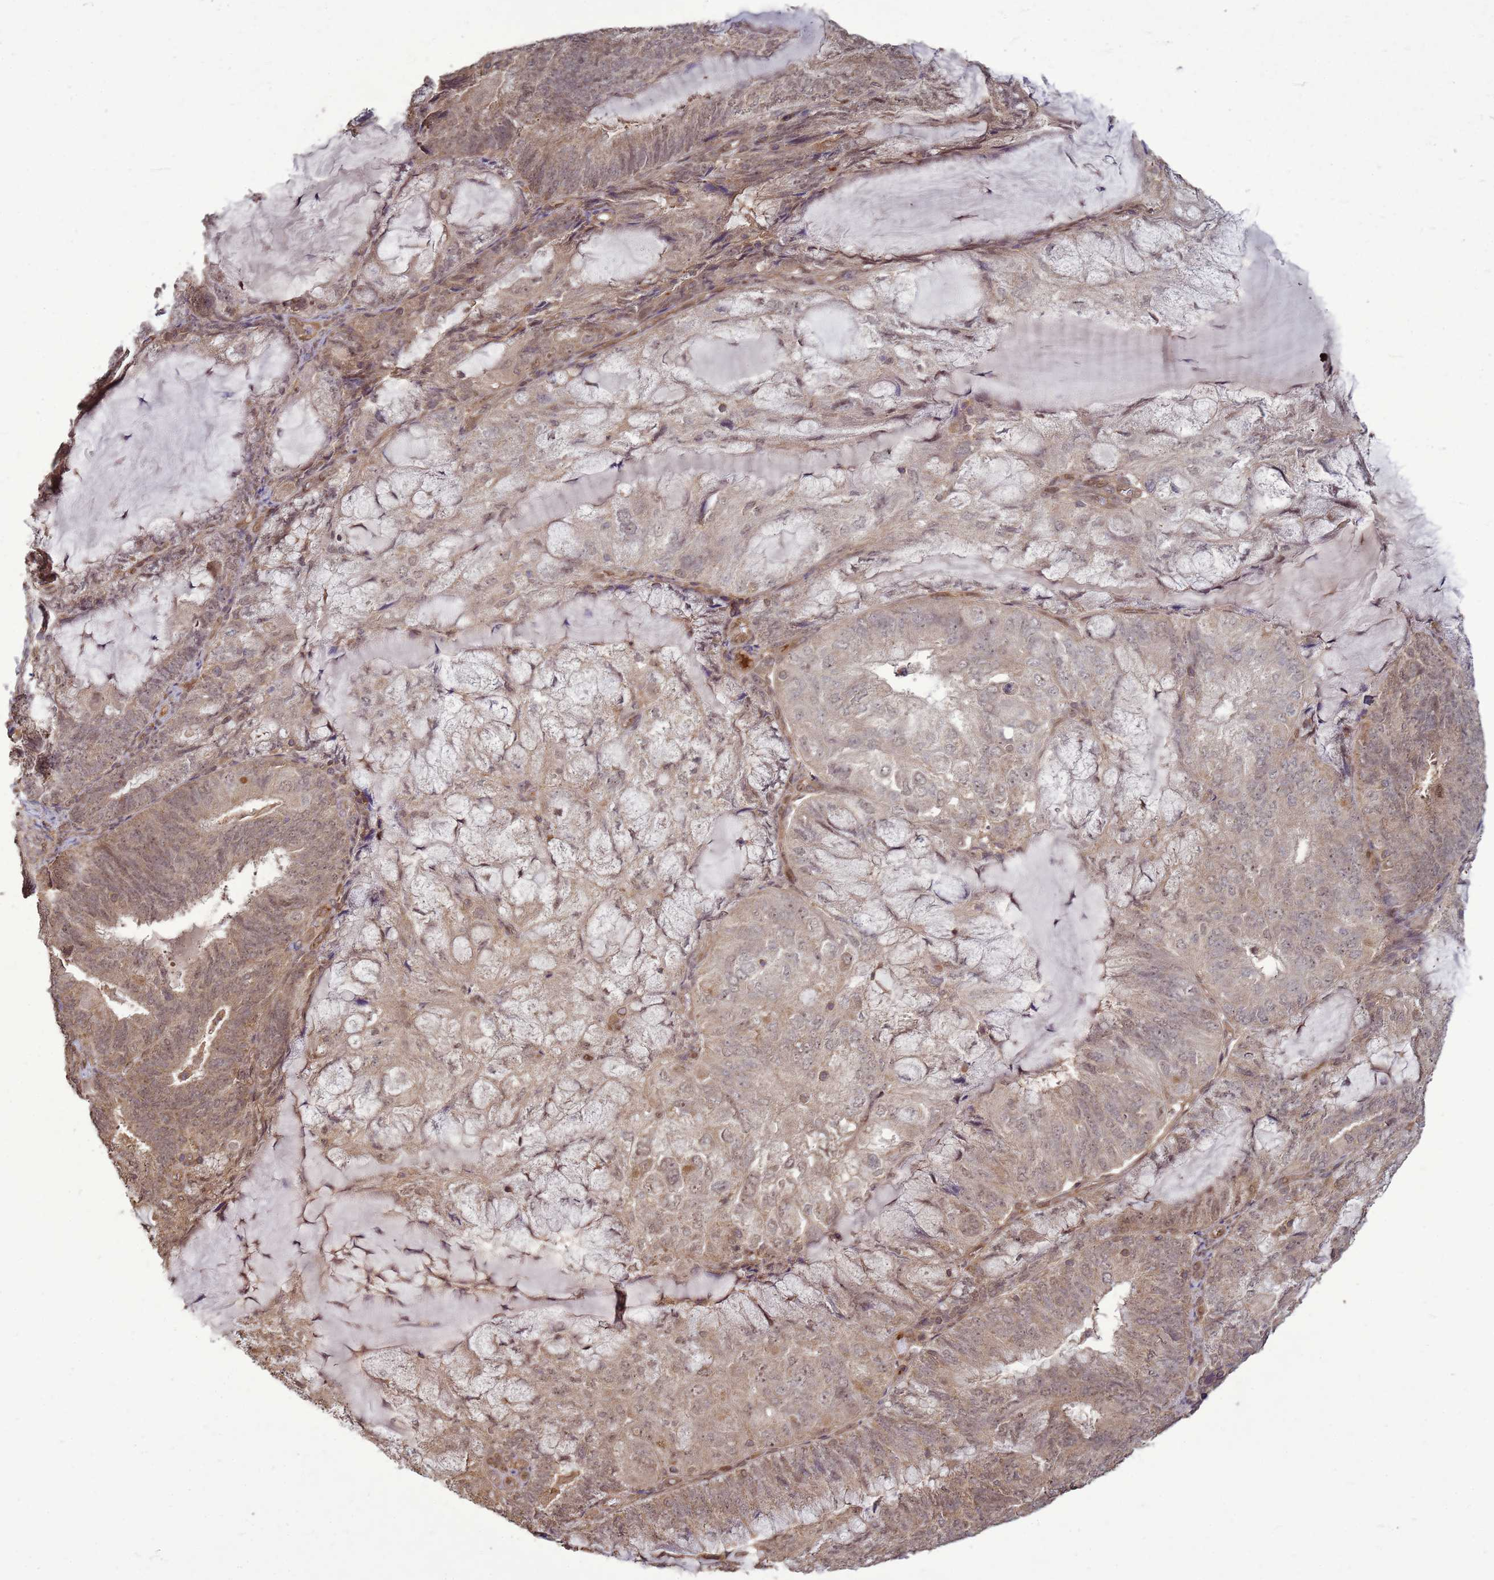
{"staining": {"intensity": "weak", "quantity": "25%-75%", "location": "nuclear"}, "tissue": "endometrial cancer", "cell_type": "Tumor cells", "image_type": "cancer", "snomed": [{"axis": "morphology", "description": "Adenocarcinoma, NOS"}, {"axis": "topography", "description": "Endometrium"}], "caption": "Endometrial adenocarcinoma was stained to show a protein in brown. There is low levels of weak nuclear positivity in approximately 25%-75% of tumor cells.", "gene": "CRBN", "patient": {"sex": "female", "age": 81}}